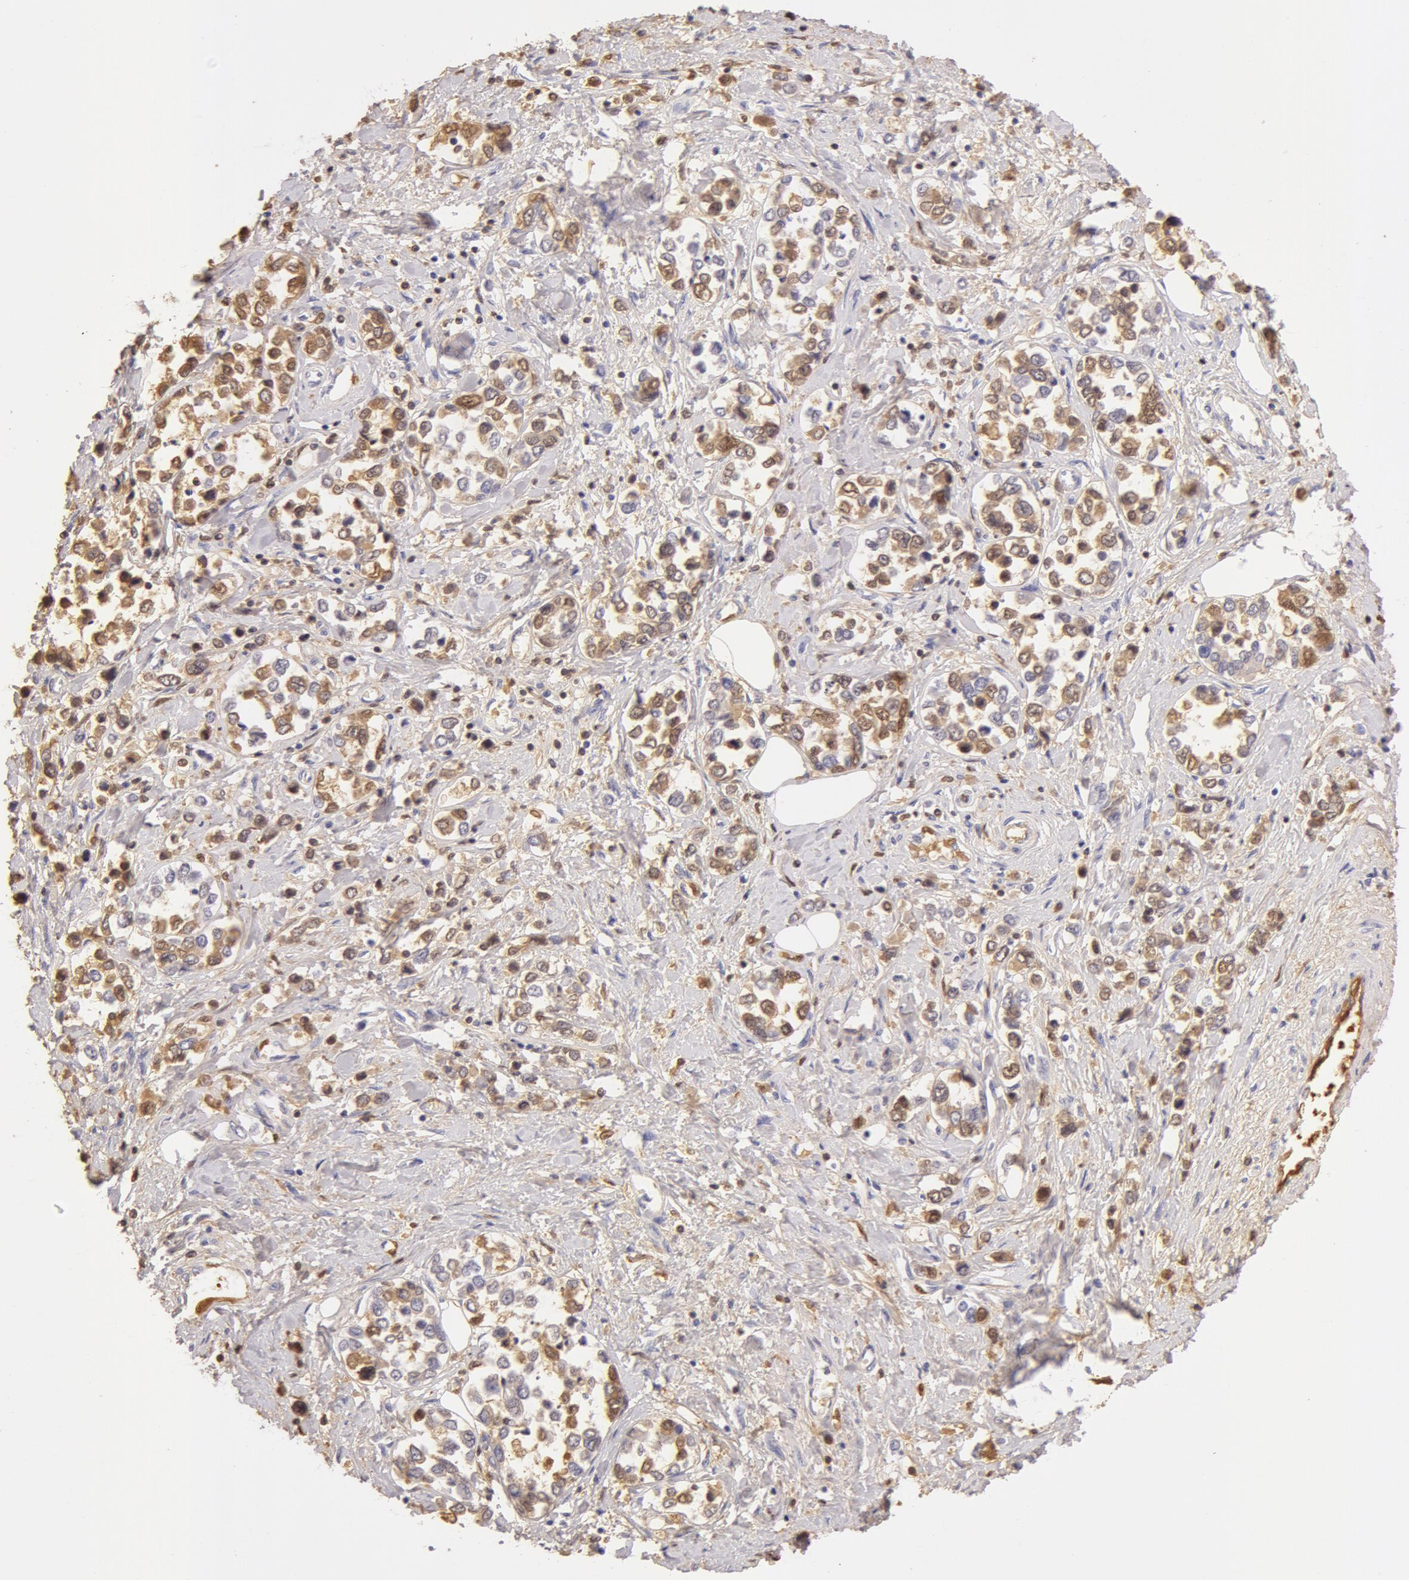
{"staining": {"intensity": "weak", "quantity": "25%-75%", "location": "nuclear"}, "tissue": "stomach cancer", "cell_type": "Tumor cells", "image_type": "cancer", "snomed": [{"axis": "morphology", "description": "Adenocarcinoma, NOS"}, {"axis": "topography", "description": "Stomach, upper"}], "caption": "Immunohistochemical staining of stomach adenocarcinoma demonstrates weak nuclear protein expression in approximately 25%-75% of tumor cells. Ihc stains the protein of interest in brown and the nuclei are stained blue.", "gene": "AHSG", "patient": {"sex": "male", "age": 76}}